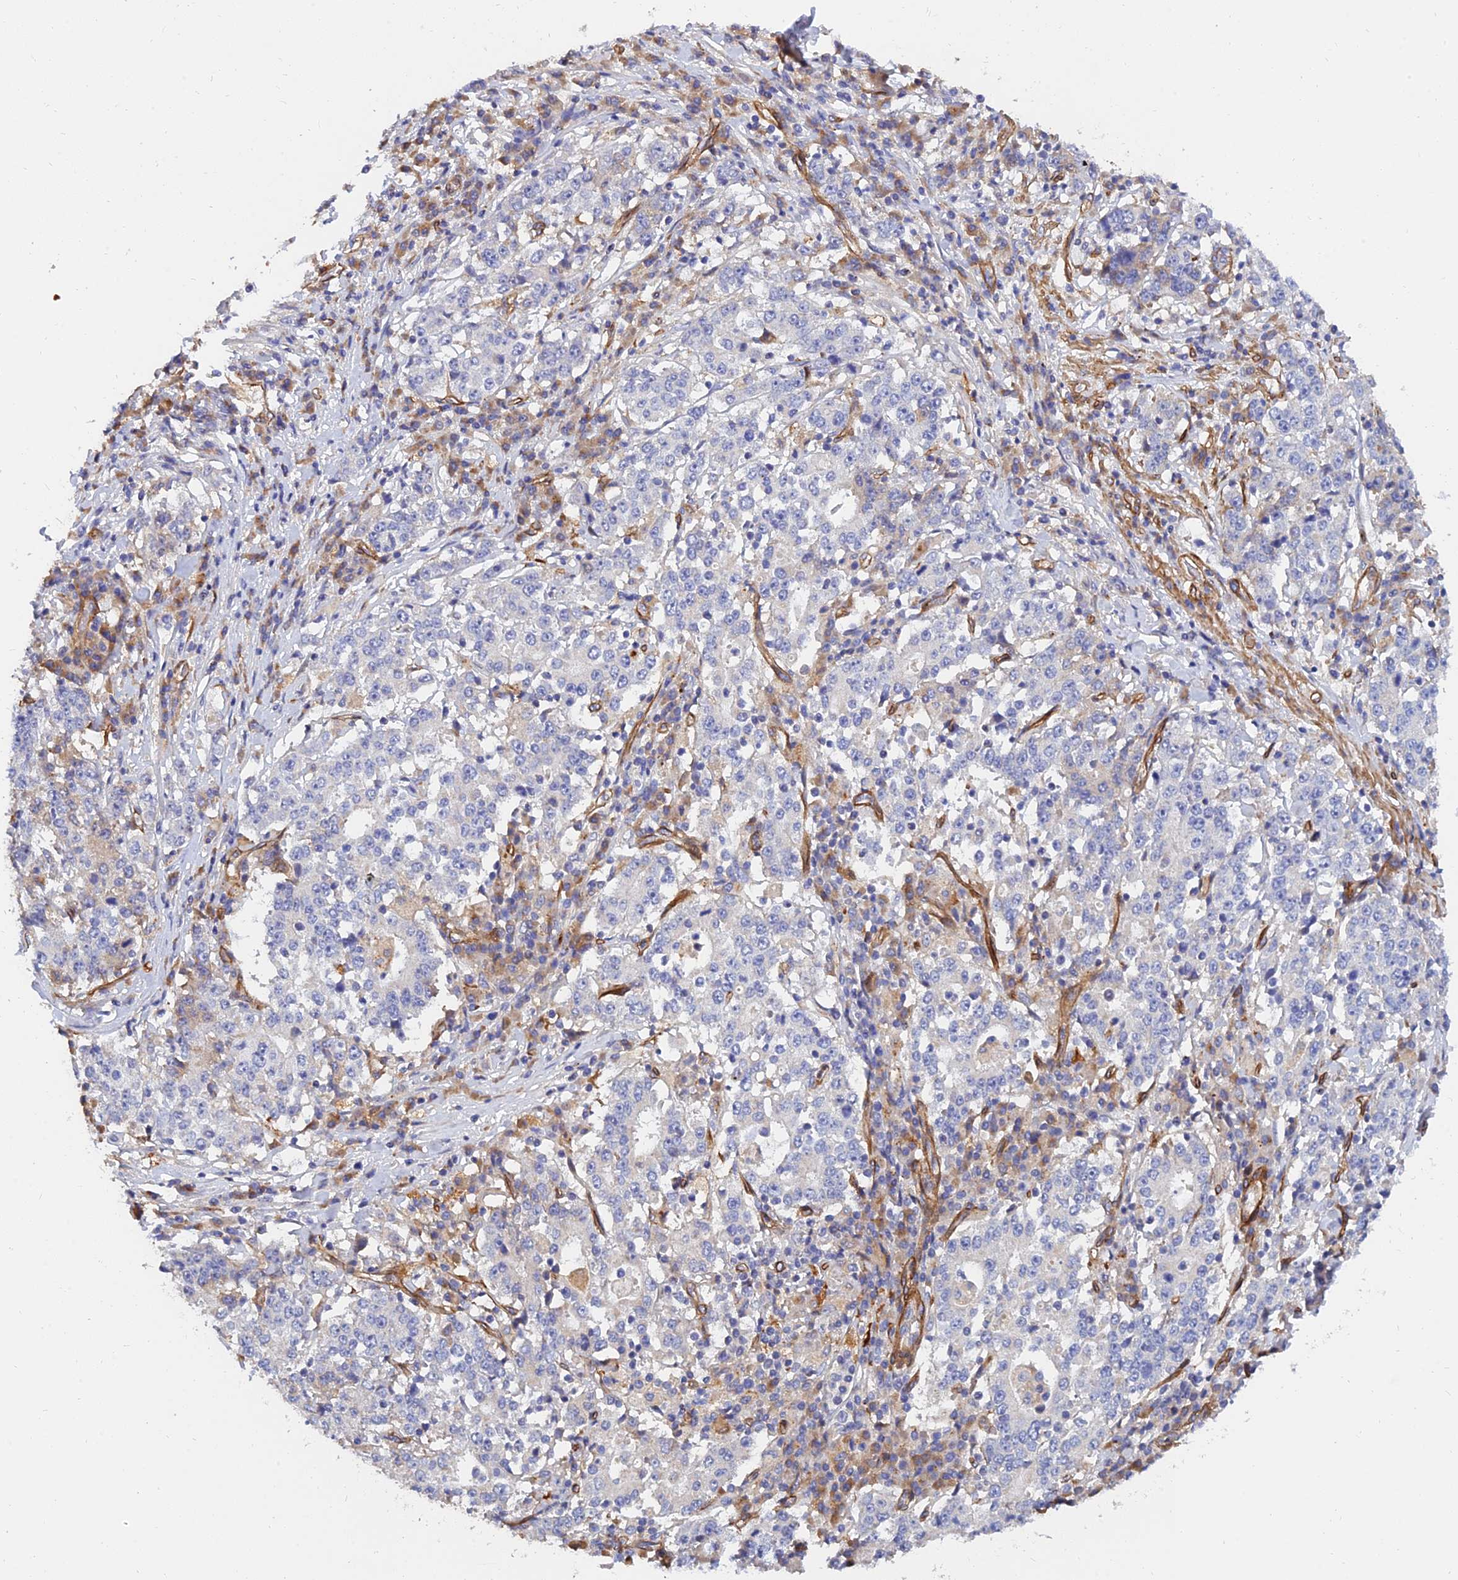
{"staining": {"intensity": "negative", "quantity": "none", "location": "none"}, "tissue": "stomach cancer", "cell_type": "Tumor cells", "image_type": "cancer", "snomed": [{"axis": "morphology", "description": "Adenocarcinoma, NOS"}, {"axis": "topography", "description": "Stomach"}], "caption": "DAB (3,3'-diaminobenzidine) immunohistochemical staining of human adenocarcinoma (stomach) displays no significant expression in tumor cells.", "gene": "MRPL35", "patient": {"sex": "male", "age": 59}}